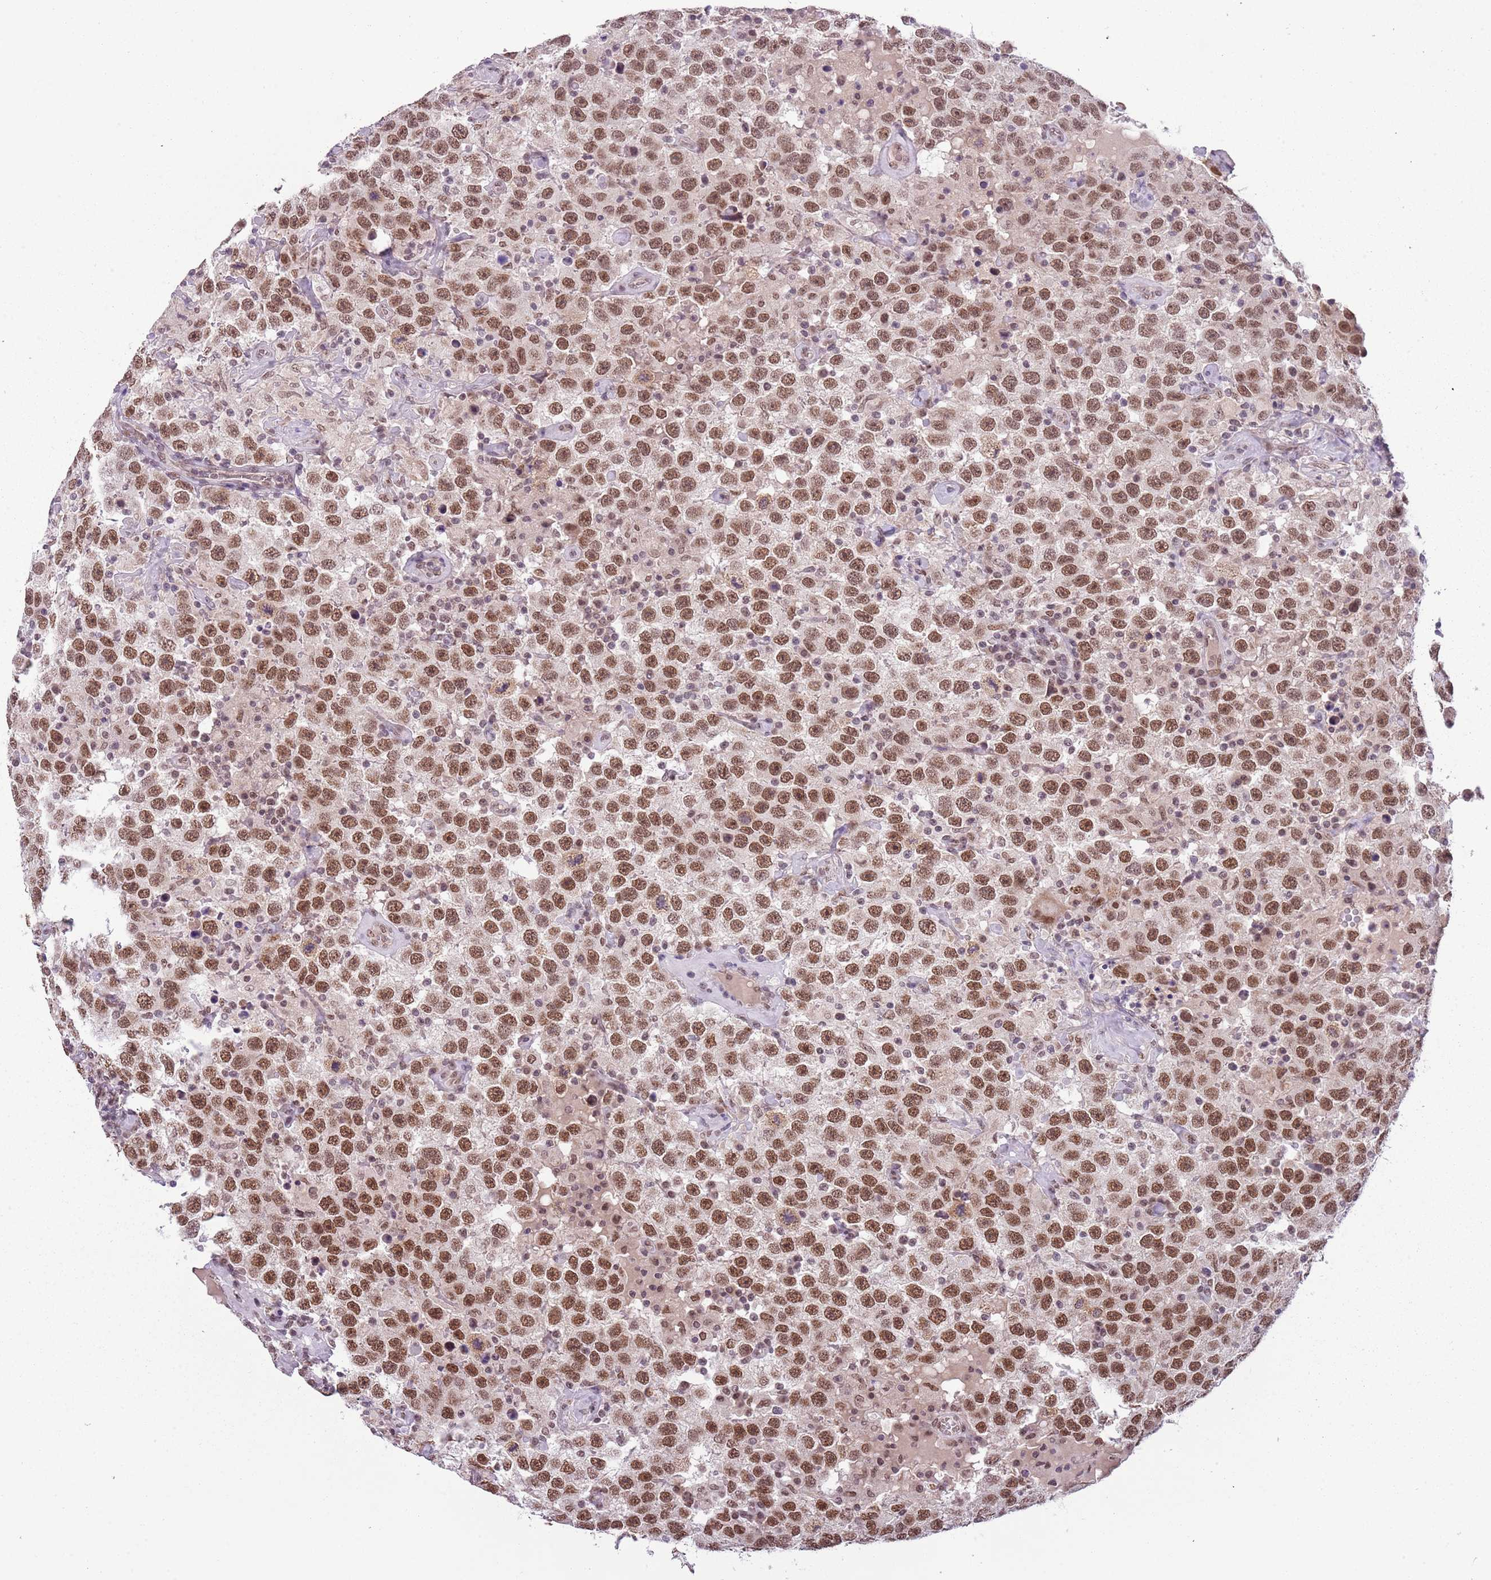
{"staining": {"intensity": "moderate", "quantity": ">75%", "location": "nuclear"}, "tissue": "testis cancer", "cell_type": "Tumor cells", "image_type": "cancer", "snomed": [{"axis": "morphology", "description": "Seminoma, NOS"}, {"axis": "topography", "description": "Testis"}], "caption": "The micrograph shows immunohistochemical staining of testis cancer. There is moderate nuclear positivity is present in about >75% of tumor cells. The staining was performed using DAB (3,3'-diaminobenzidine) to visualize the protein expression in brown, while the nuclei were stained in blue with hematoxylin (Magnification: 20x).", "gene": "FAM120AOS", "patient": {"sex": "male", "age": 41}}